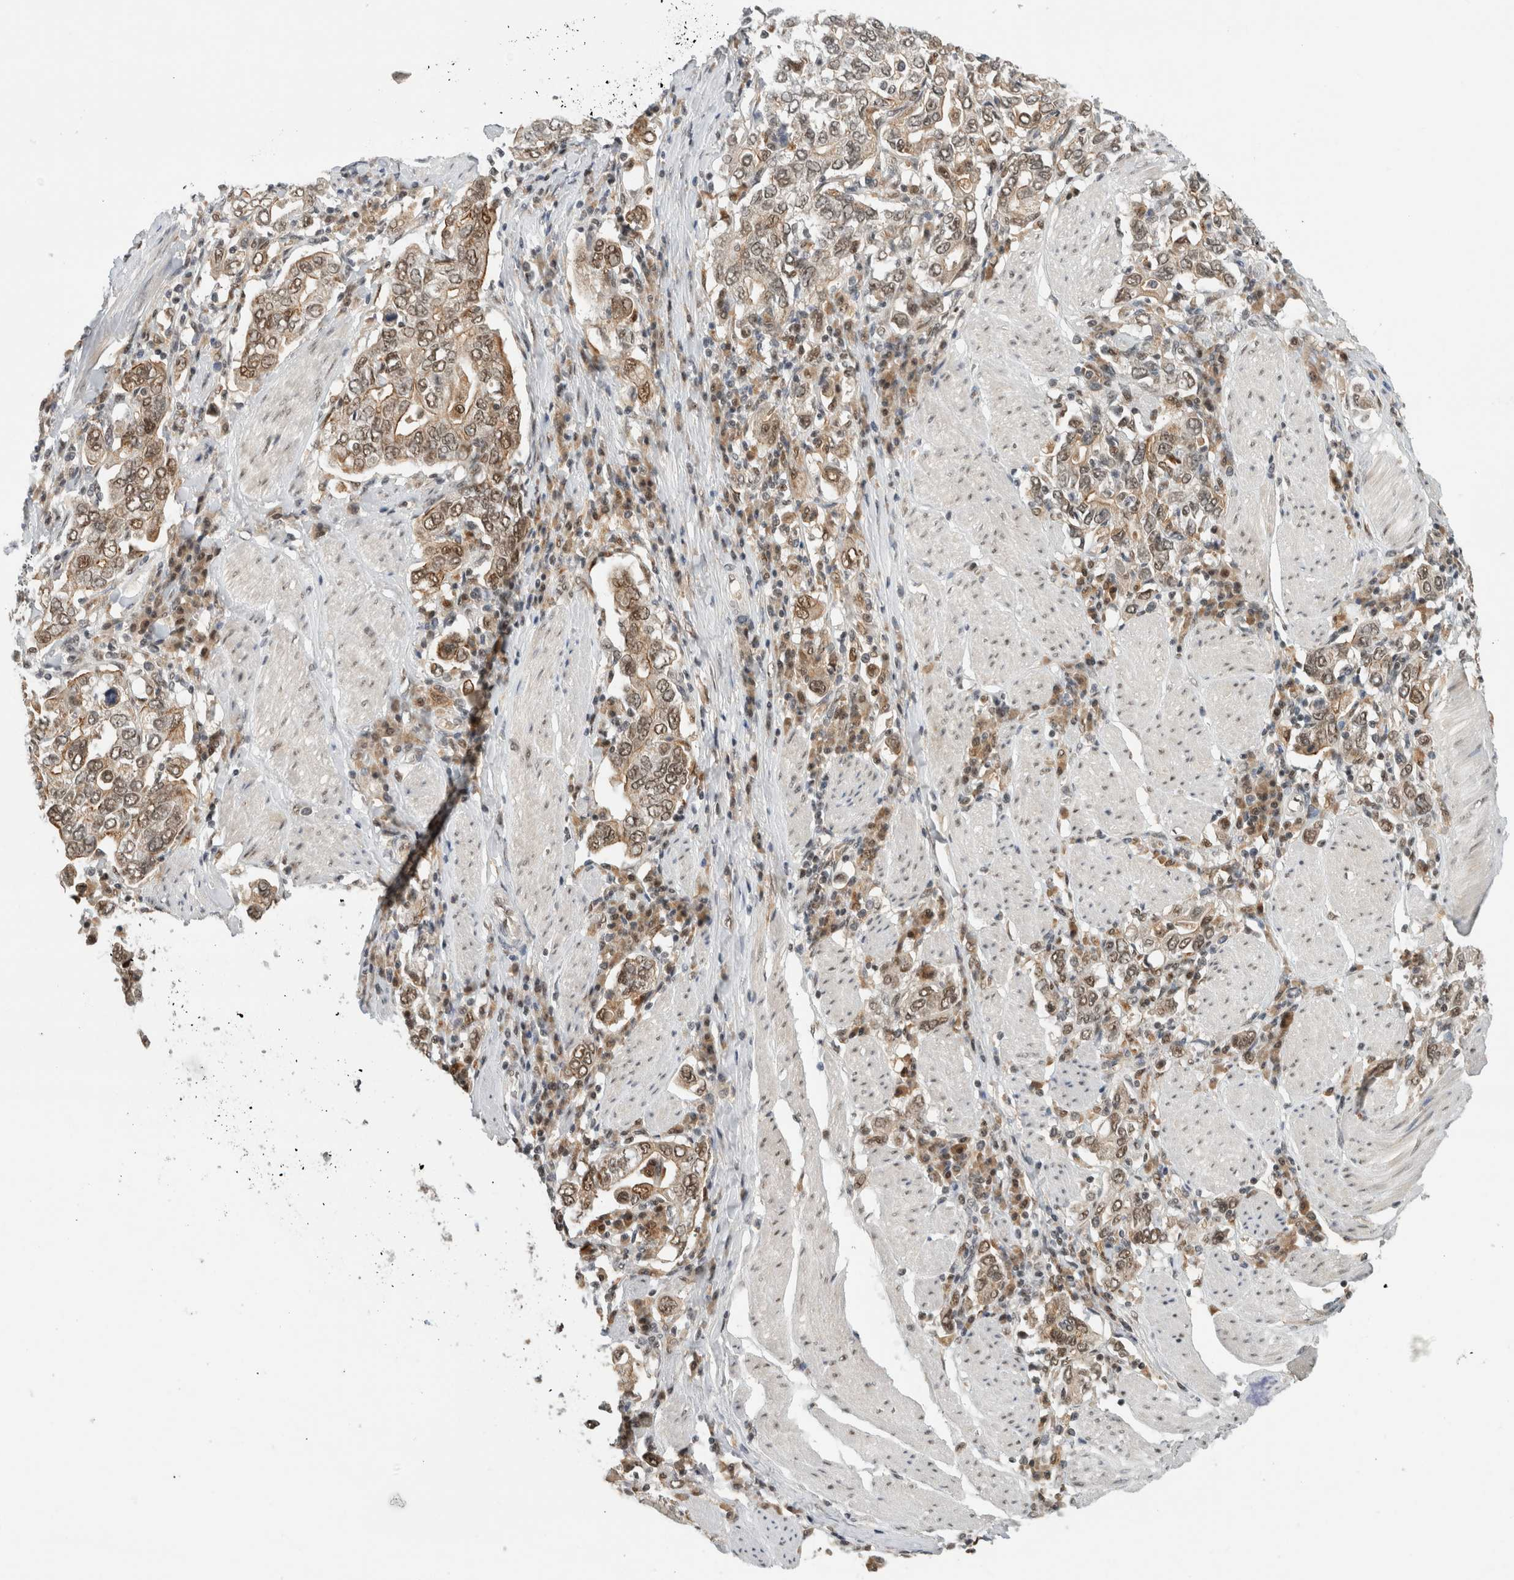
{"staining": {"intensity": "moderate", "quantity": ">75%", "location": "cytoplasmic/membranous,nuclear"}, "tissue": "stomach cancer", "cell_type": "Tumor cells", "image_type": "cancer", "snomed": [{"axis": "morphology", "description": "Adenocarcinoma, NOS"}, {"axis": "topography", "description": "Stomach, upper"}], "caption": "A photomicrograph of human stomach cancer stained for a protein exhibits moderate cytoplasmic/membranous and nuclear brown staining in tumor cells.", "gene": "NCAPG2", "patient": {"sex": "male", "age": 62}}